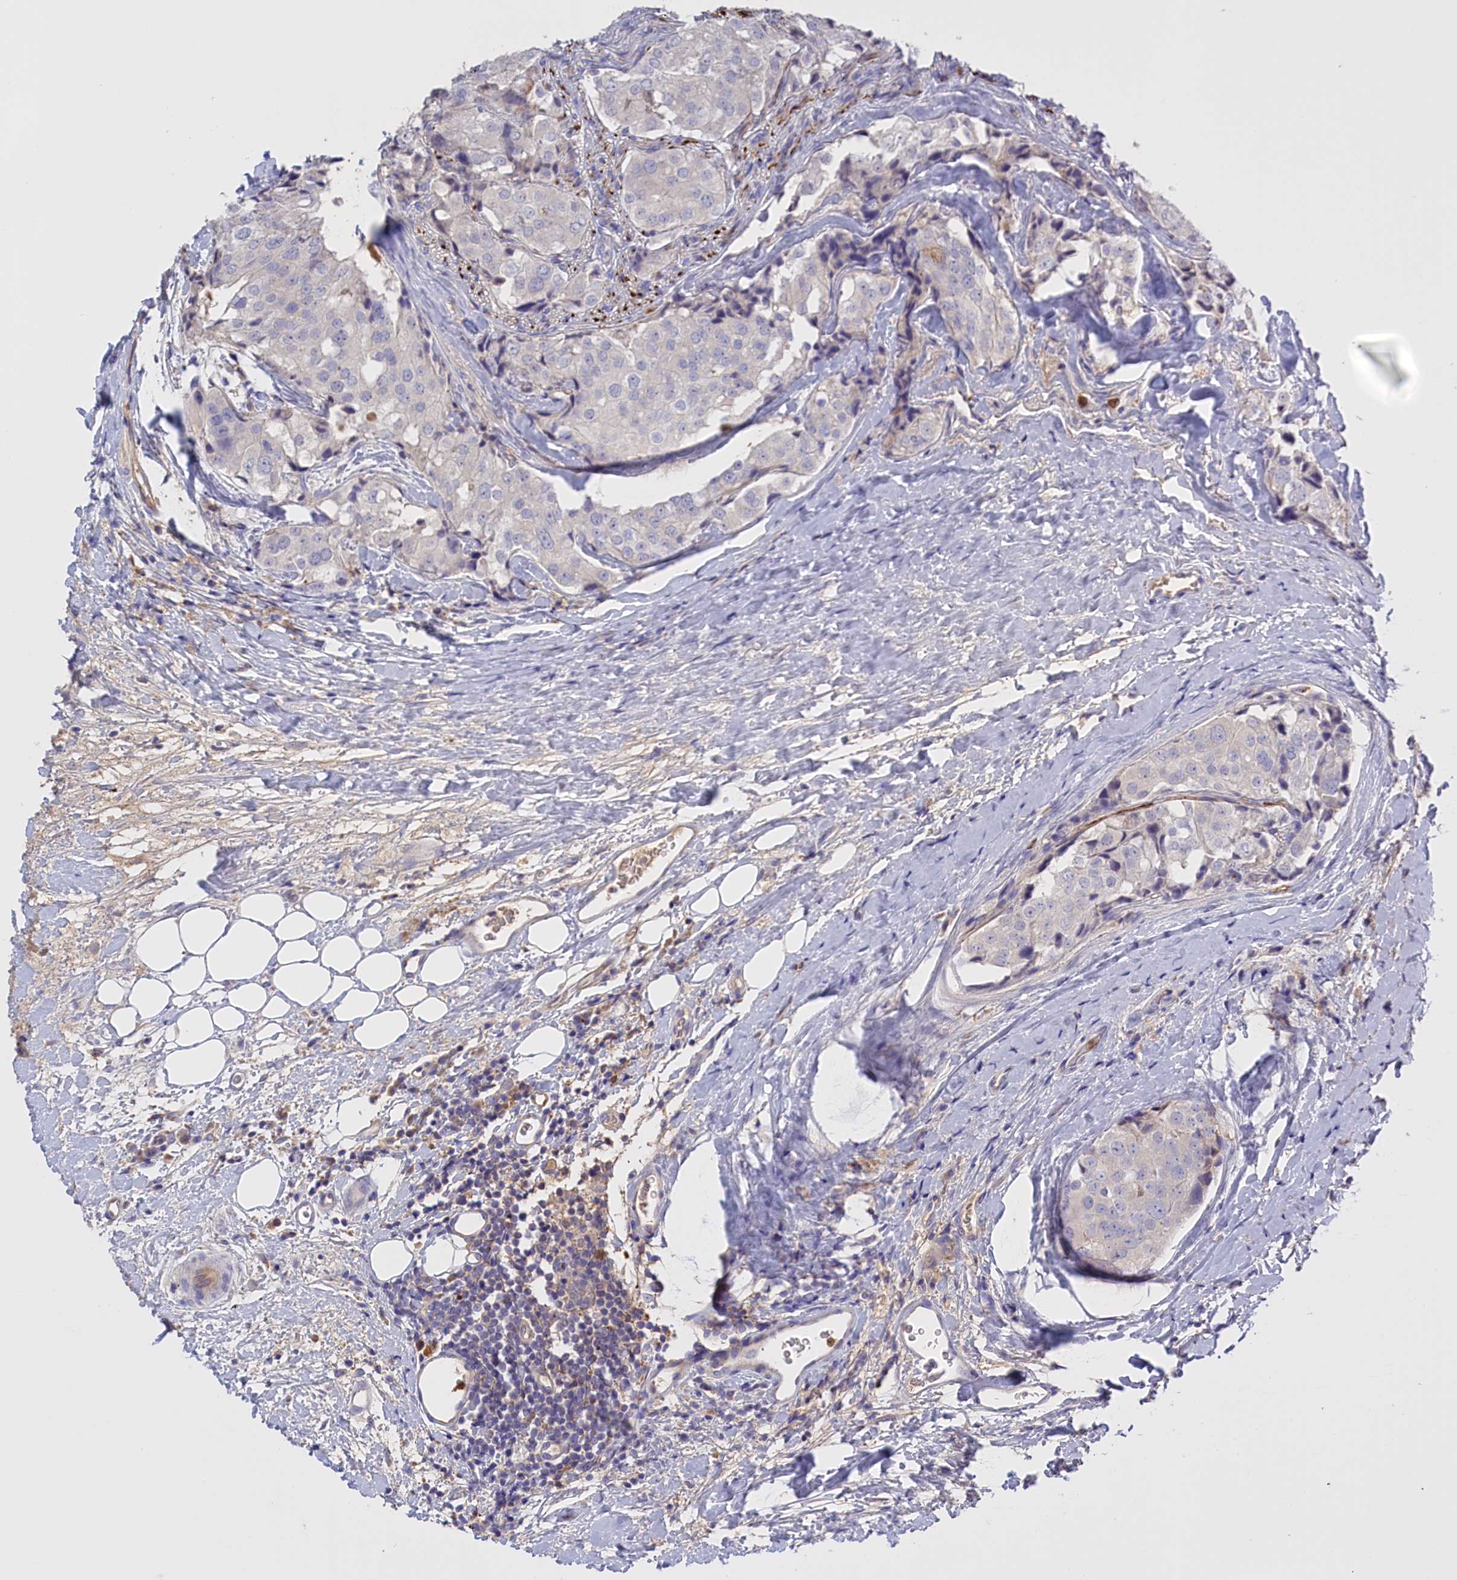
{"staining": {"intensity": "negative", "quantity": "none", "location": "none"}, "tissue": "prostate cancer", "cell_type": "Tumor cells", "image_type": "cancer", "snomed": [{"axis": "morphology", "description": "Adenocarcinoma, High grade"}, {"axis": "topography", "description": "Prostate"}], "caption": "This histopathology image is of adenocarcinoma (high-grade) (prostate) stained with immunohistochemistry (IHC) to label a protein in brown with the nuclei are counter-stained blue. There is no positivity in tumor cells.", "gene": "FAM149B1", "patient": {"sex": "male", "age": 49}}